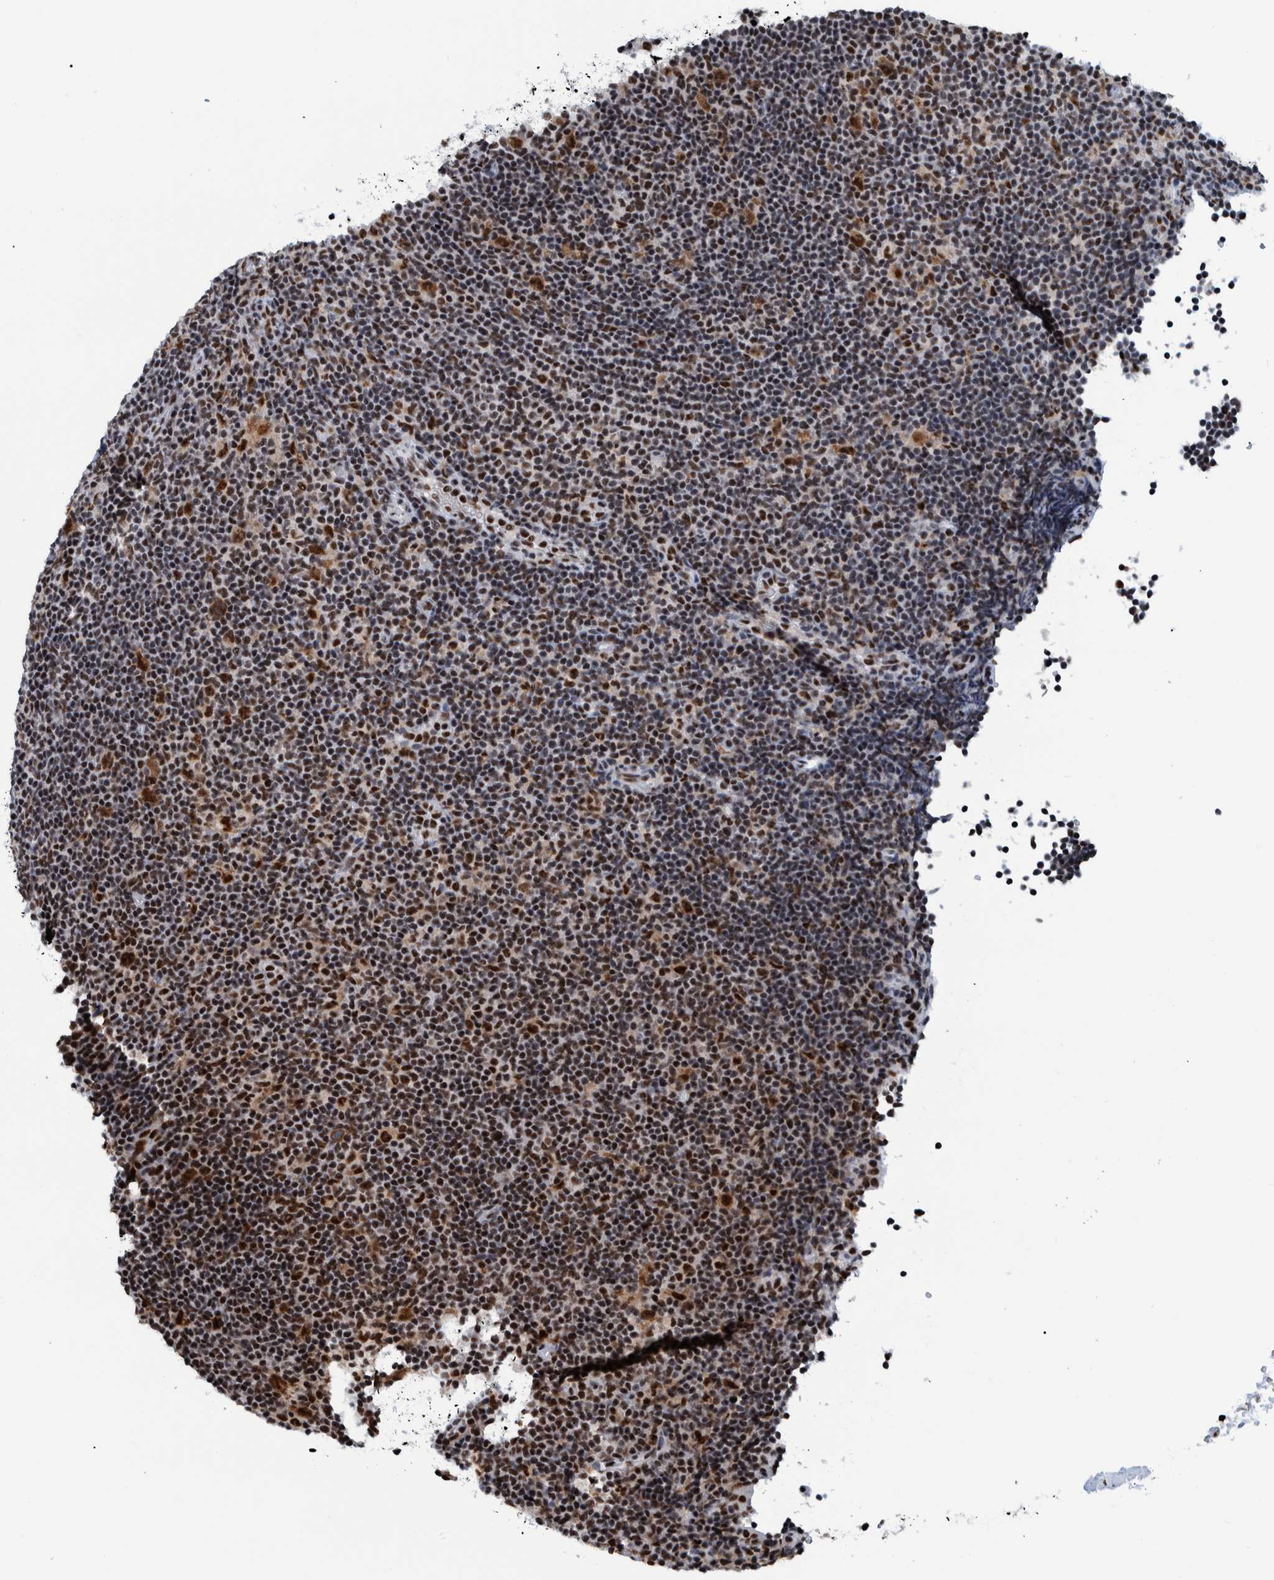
{"staining": {"intensity": "strong", "quantity": ">75%", "location": "nuclear"}, "tissue": "lymphoma", "cell_type": "Tumor cells", "image_type": "cancer", "snomed": [{"axis": "morphology", "description": "Hodgkin's disease, NOS"}, {"axis": "topography", "description": "Lymph node"}], "caption": "Immunohistochemistry (IHC) of human Hodgkin's disease reveals high levels of strong nuclear expression in approximately >75% of tumor cells.", "gene": "EFTUD2", "patient": {"sex": "female", "age": 57}}